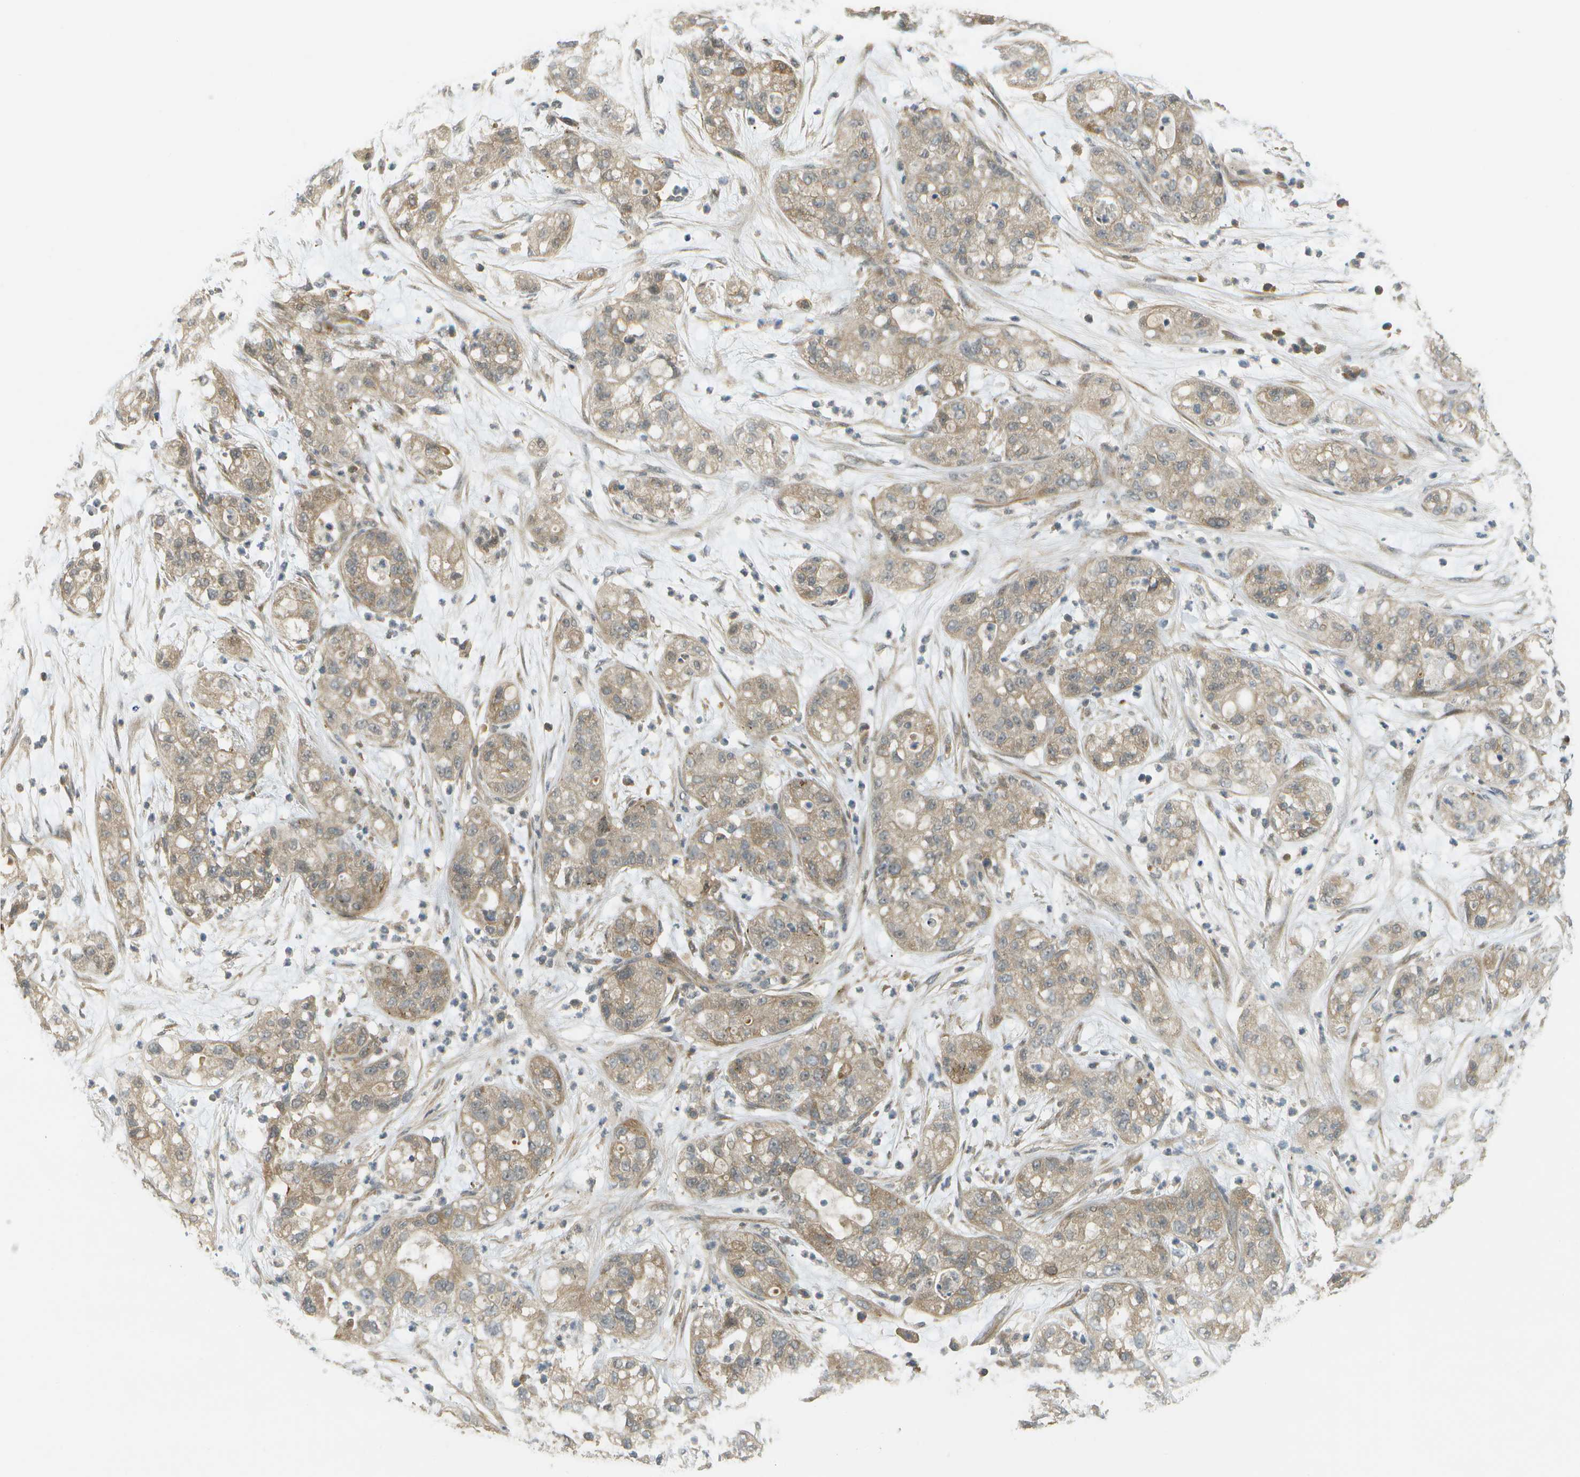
{"staining": {"intensity": "weak", "quantity": ">75%", "location": "cytoplasmic/membranous"}, "tissue": "pancreatic cancer", "cell_type": "Tumor cells", "image_type": "cancer", "snomed": [{"axis": "morphology", "description": "Adenocarcinoma, NOS"}, {"axis": "topography", "description": "Pancreas"}], "caption": "Human pancreatic adenocarcinoma stained with a protein marker demonstrates weak staining in tumor cells.", "gene": "WNK2", "patient": {"sex": "female", "age": 78}}